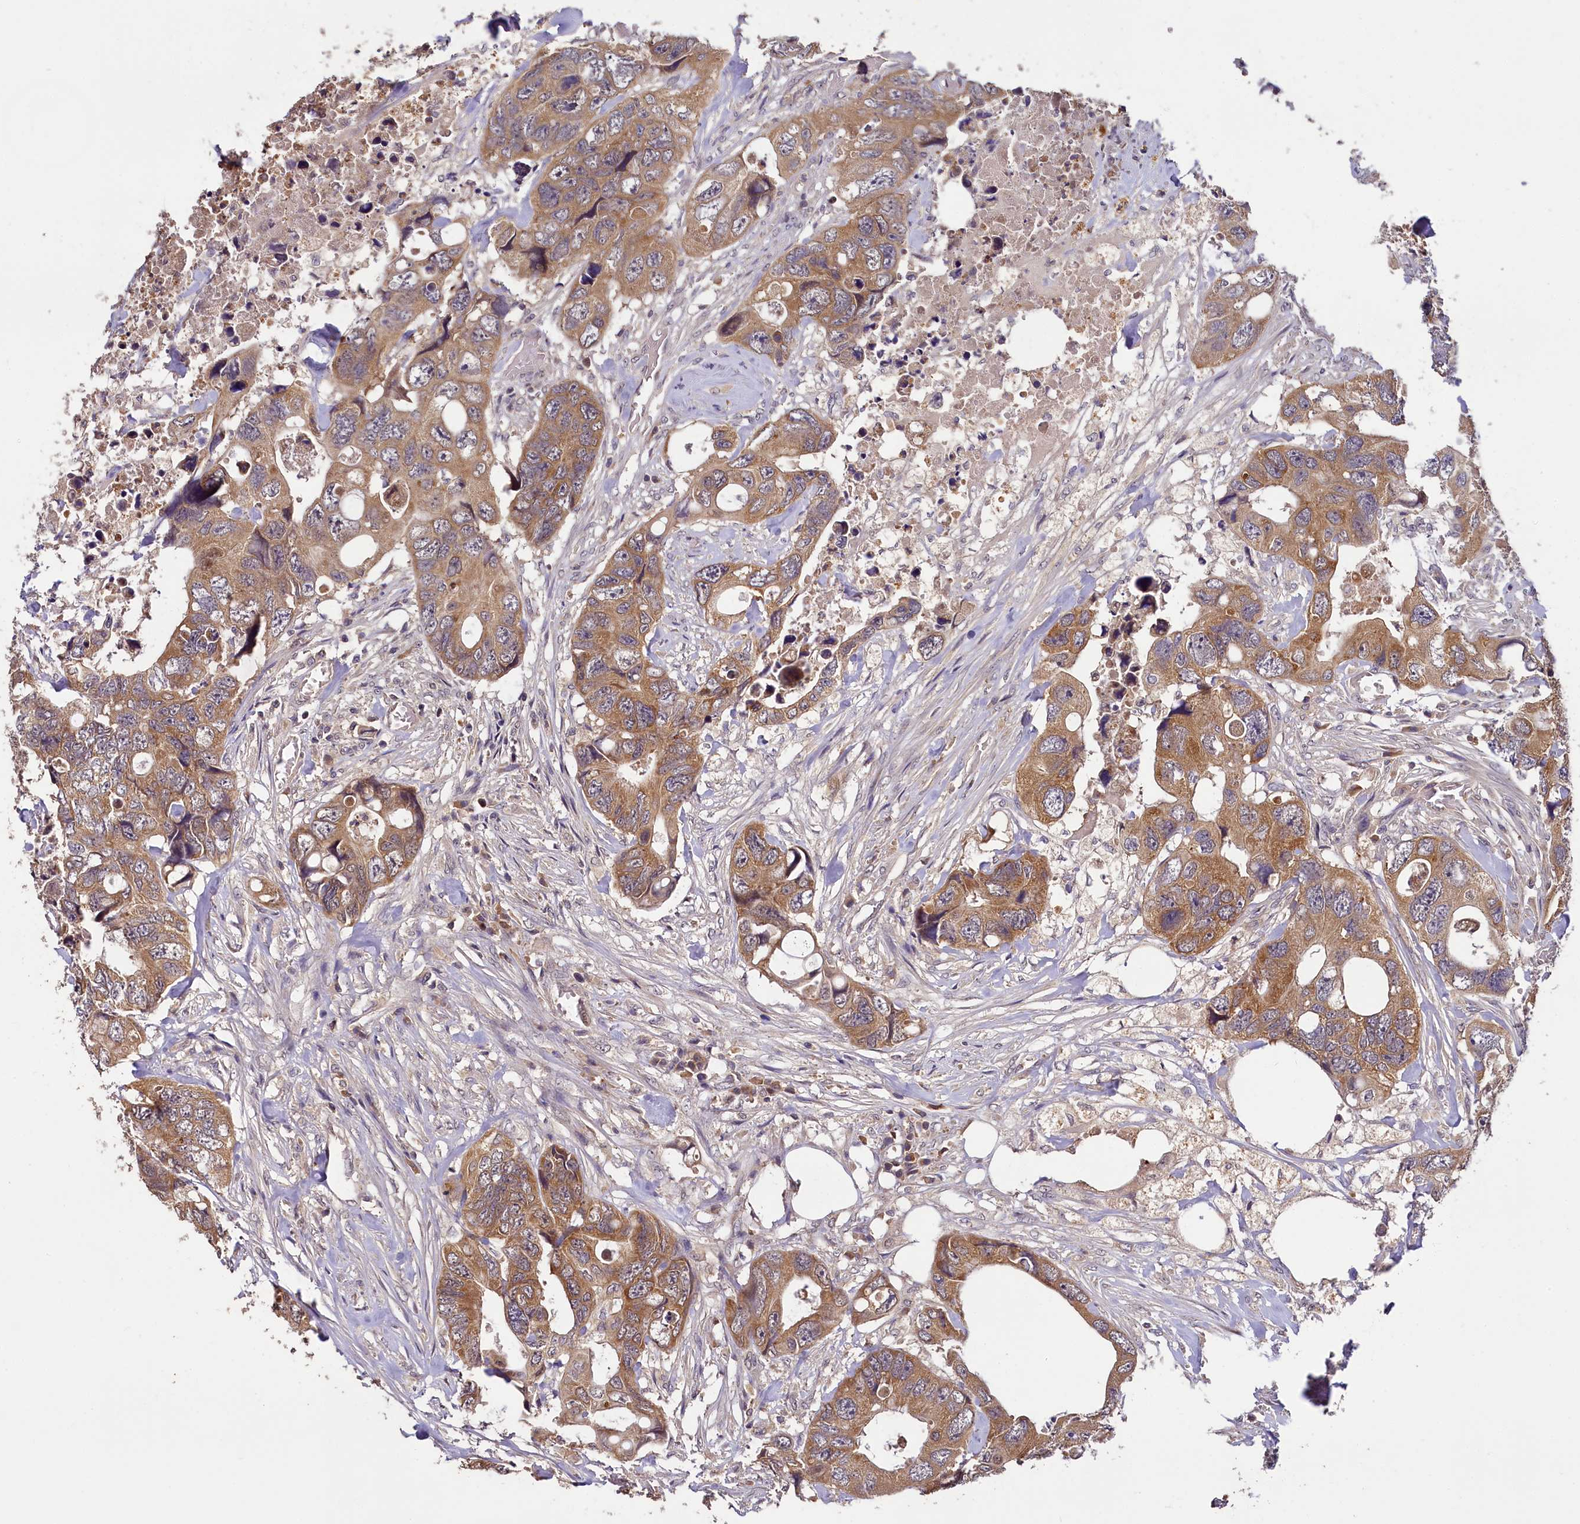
{"staining": {"intensity": "moderate", "quantity": ">75%", "location": "cytoplasmic/membranous"}, "tissue": "colorectal cancer", "cell_type": "Tumor cells", "image_type": "cancer", "snomed": [{"axis": "morphology", "description": "Adenocarcinoma, NOS"}, {"axis": "topography", "description": "Rectum"}], "caption": "Protein analysis of colorectal cancer tissue displays moderate cytoplasmic/membranous positivity in approximately >75% of tumor cells.", "gene": "TMEM39A", "patient": {"sex": "male", "age": 57}}